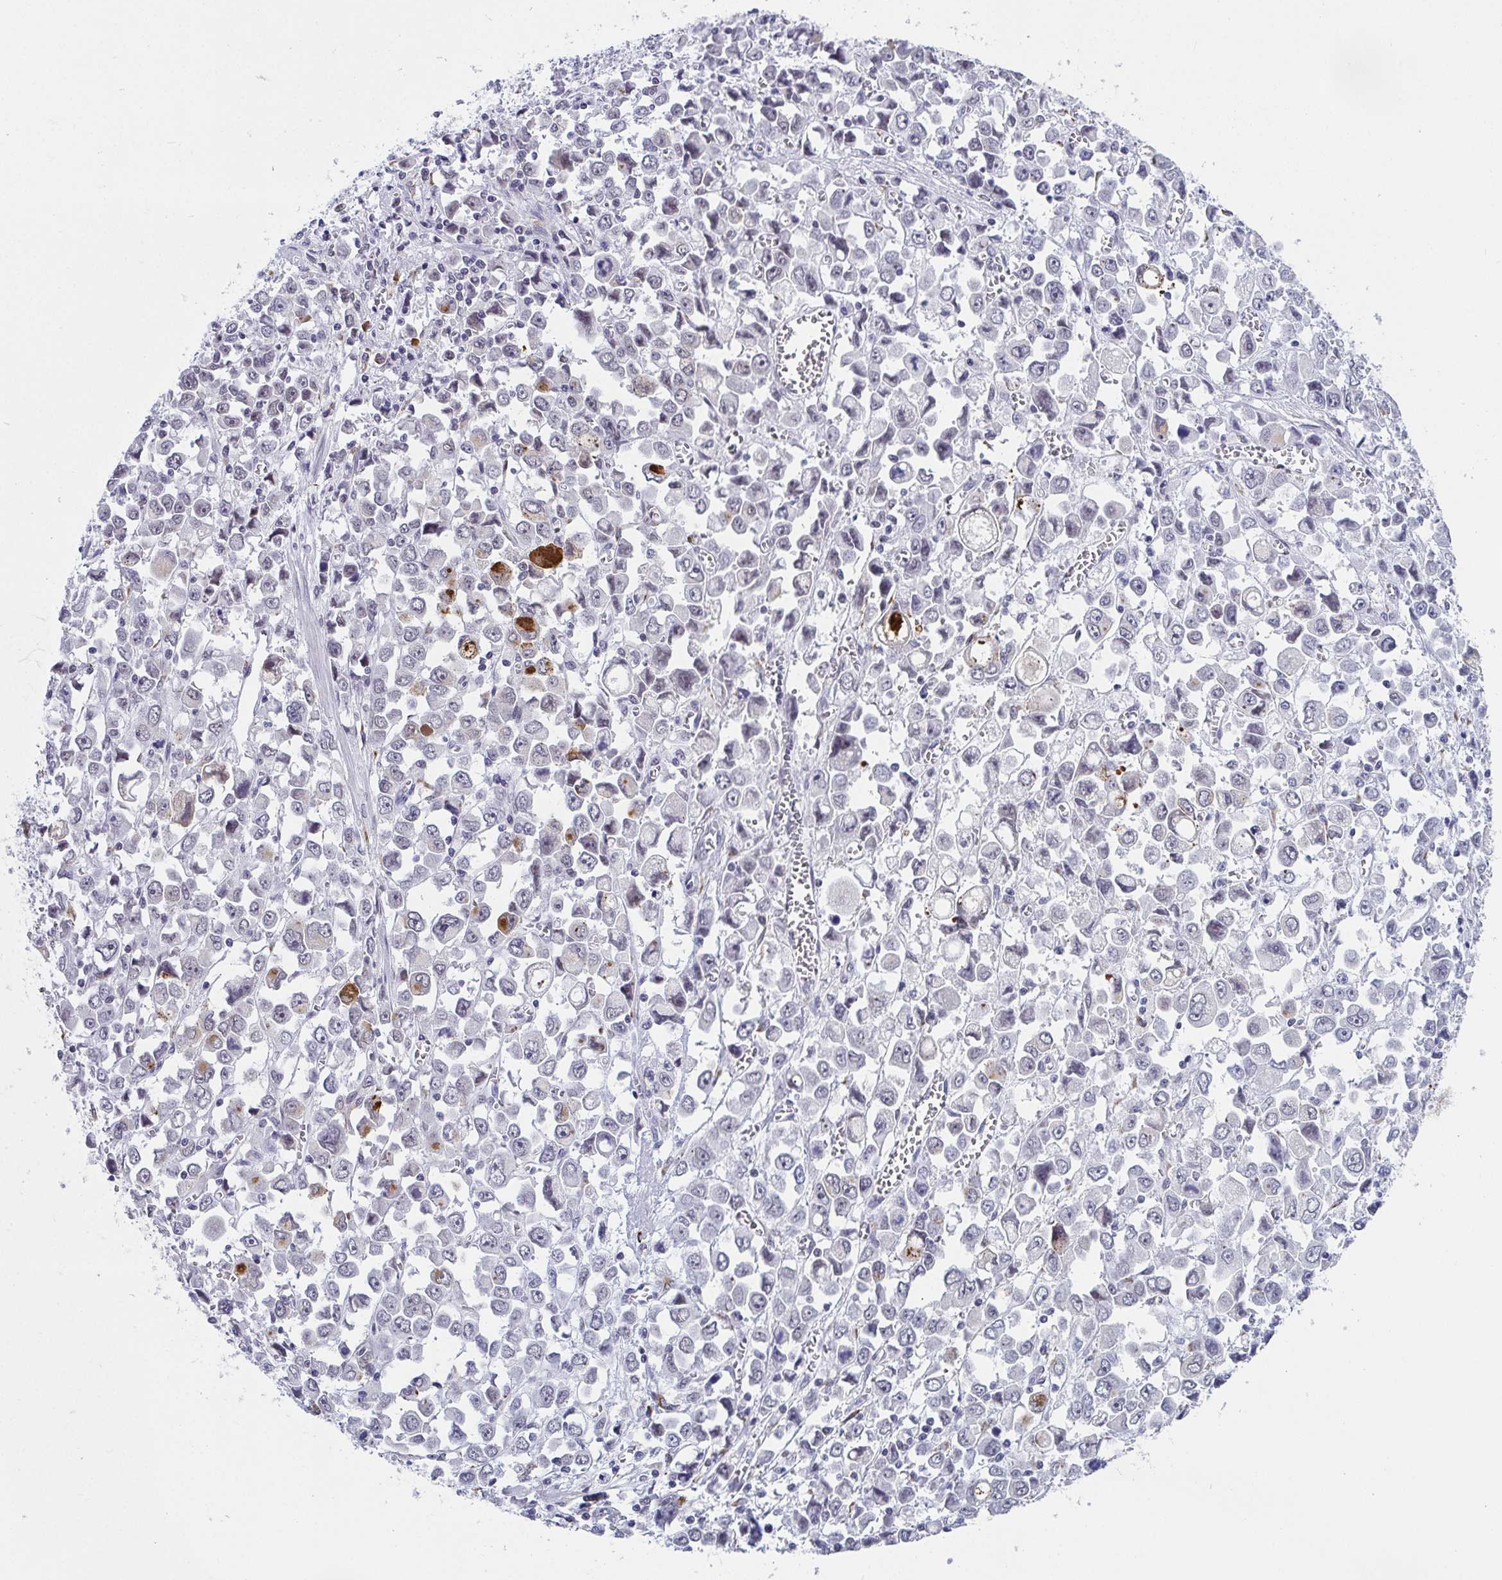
{"staining": {"intensity": "strong", "quantity": "<25%", "location": "cytoplasmic/membranous"}, "tissue": "stomach cancer", "cell_type": "Tumor cells", "image_type": "cancer", "snomed": [{"axis": "morphology", "description": "Adenocarcinoma, NOS"}, {"axis": "topography", "description": "Stomach, upper"}], "caption": "About <25% of tumor cells in human stomach cancer (adenocarcinoma) reveal strong cytoplasmic/membranous protein positivity as visualized by brown immunohistochemical staining.", "gene": "WDR72", "patient": {"sex": "male", "age": 70}}